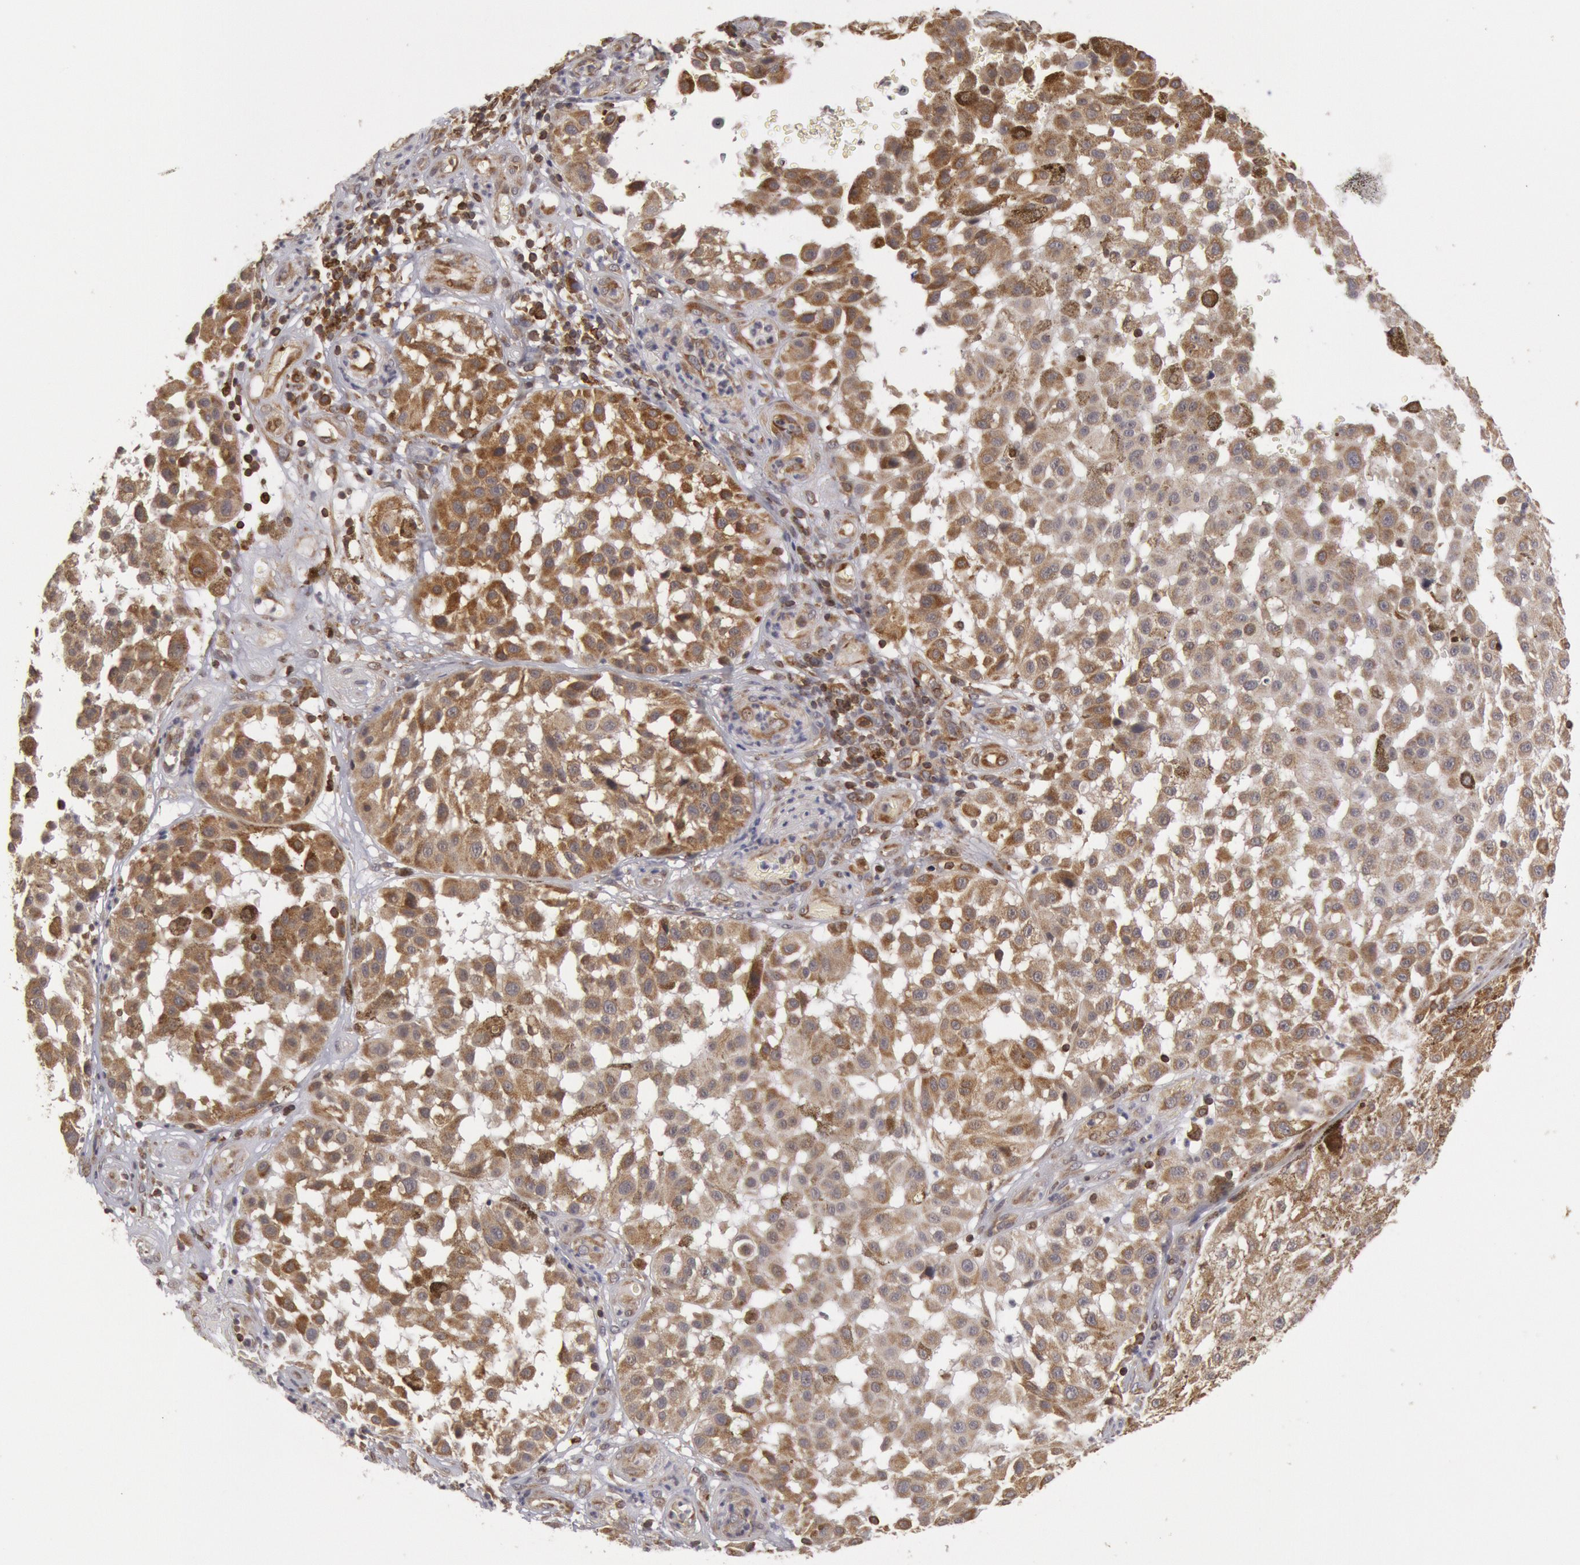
{"staining": {"intensity": "moderate", "quantity": ">75%", "location": "cytoplasmic/membranous"}, "tissue": "melanoma", "cell_type": "Tumor cells", "image_type": "cancer", "snomed": [{"axis": "morphology", "description": "Malignant melanoma, NOS"}, {"axis": "topography", "description": "Skin"}], "caption": "Malignant melanoma tissue demonstrates moderate cytoplasmic/membranous expression in about >75% of tumor cells, visualized by immunohistochemistry.", "gene": "TAP2", "patient": {"sex": "female", "age": 64}}